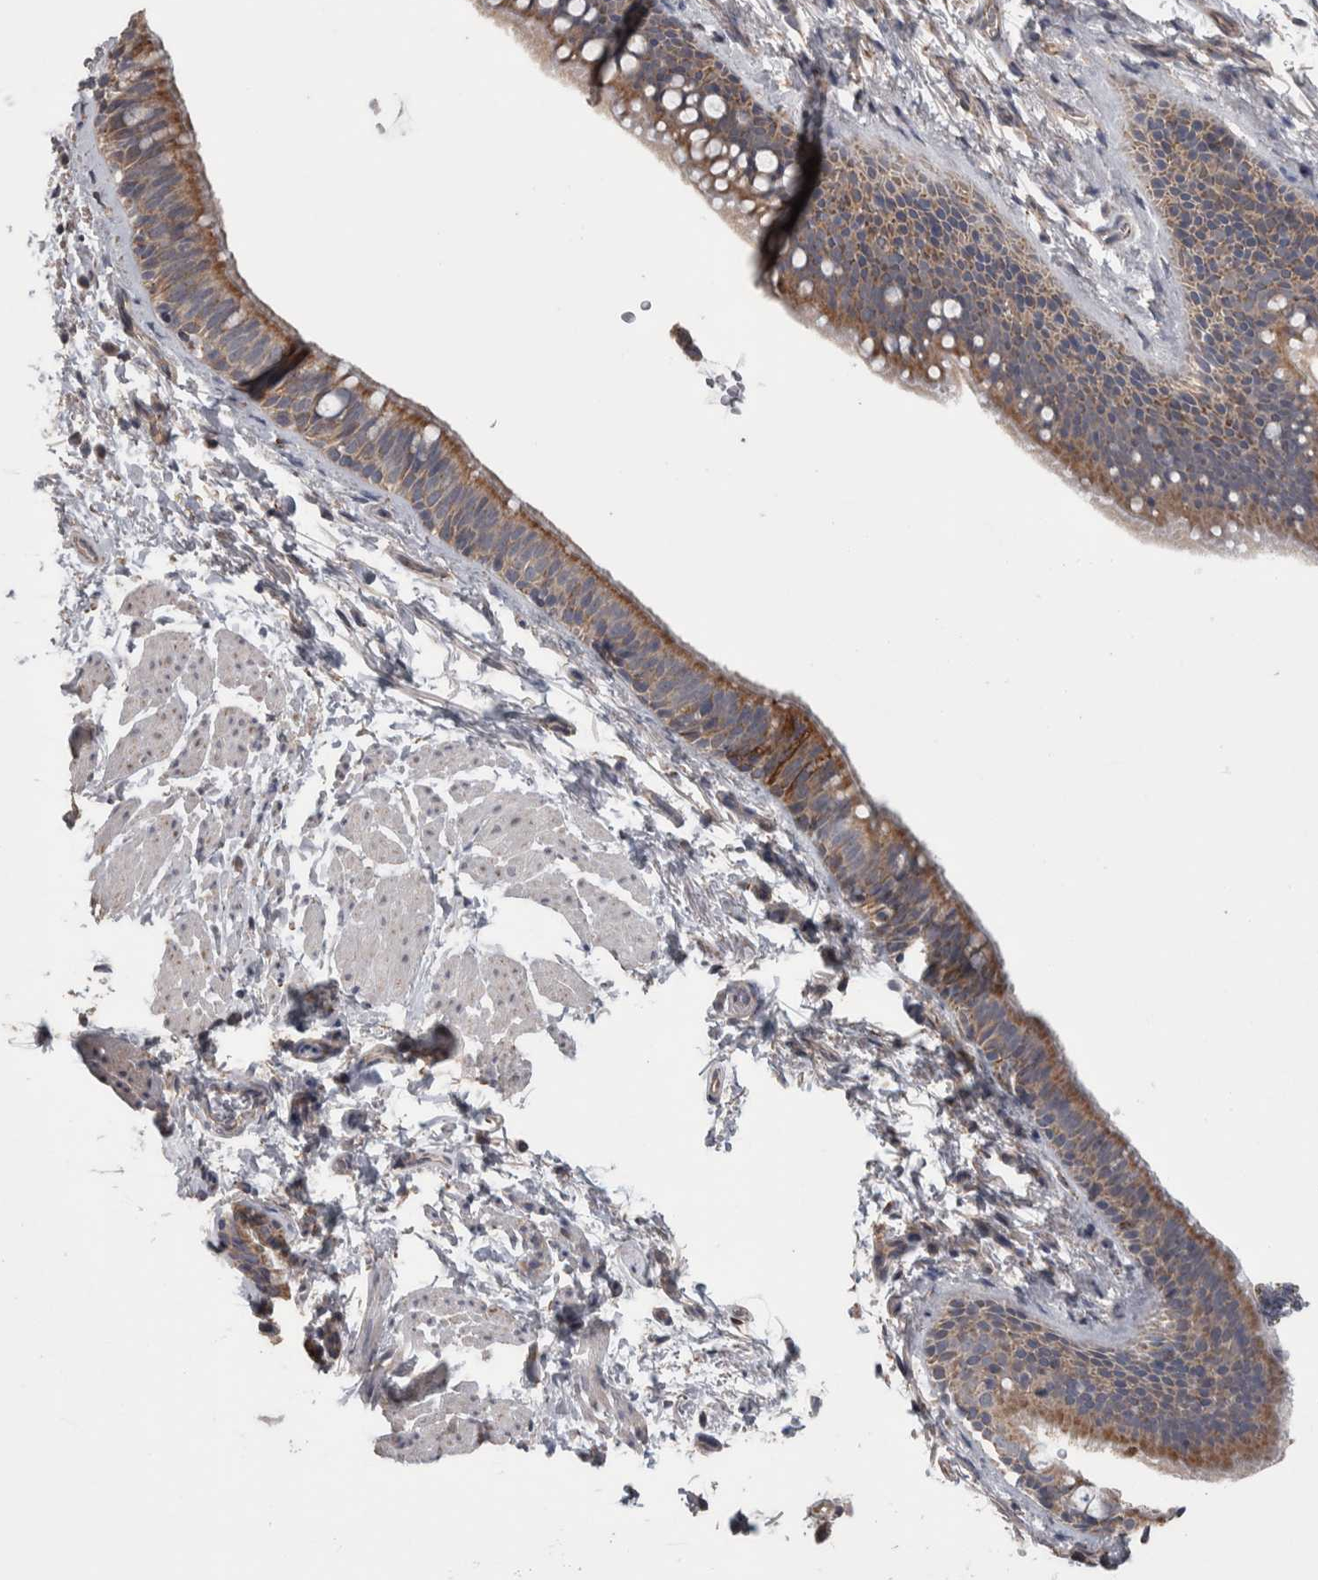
{"staining": {"intensity": "moderate", "quantity": ">75%", "location": "cytoplasmic/membranous"}, "tissue": "bronchus", "cell_type": "Respiratory epithelial cells", "image_type": "normal", "snomed": [{"axis": "morphology", "description": "Normal tissue, NOS"}, {"axis": "topography", "description": "Cartilage tissue"}, {"axis": "topography", "description": "Bronchus"}, {"axis": "topography", "description": "Lung"}], "caption": "Unremarkable bronchus demonstrates moderate cytoplasmic/membranous staining in about >75% of respiratory epithelial cells The staining was performed using DAB (3,3'-diaminobenzidine) to visualize the protein expression in brown, while the nuclei were stained in blue with hematoxylin (Magnification: 20x)..", "gene": "SCO1", "patient": {"sex": "male", "age": 64}}